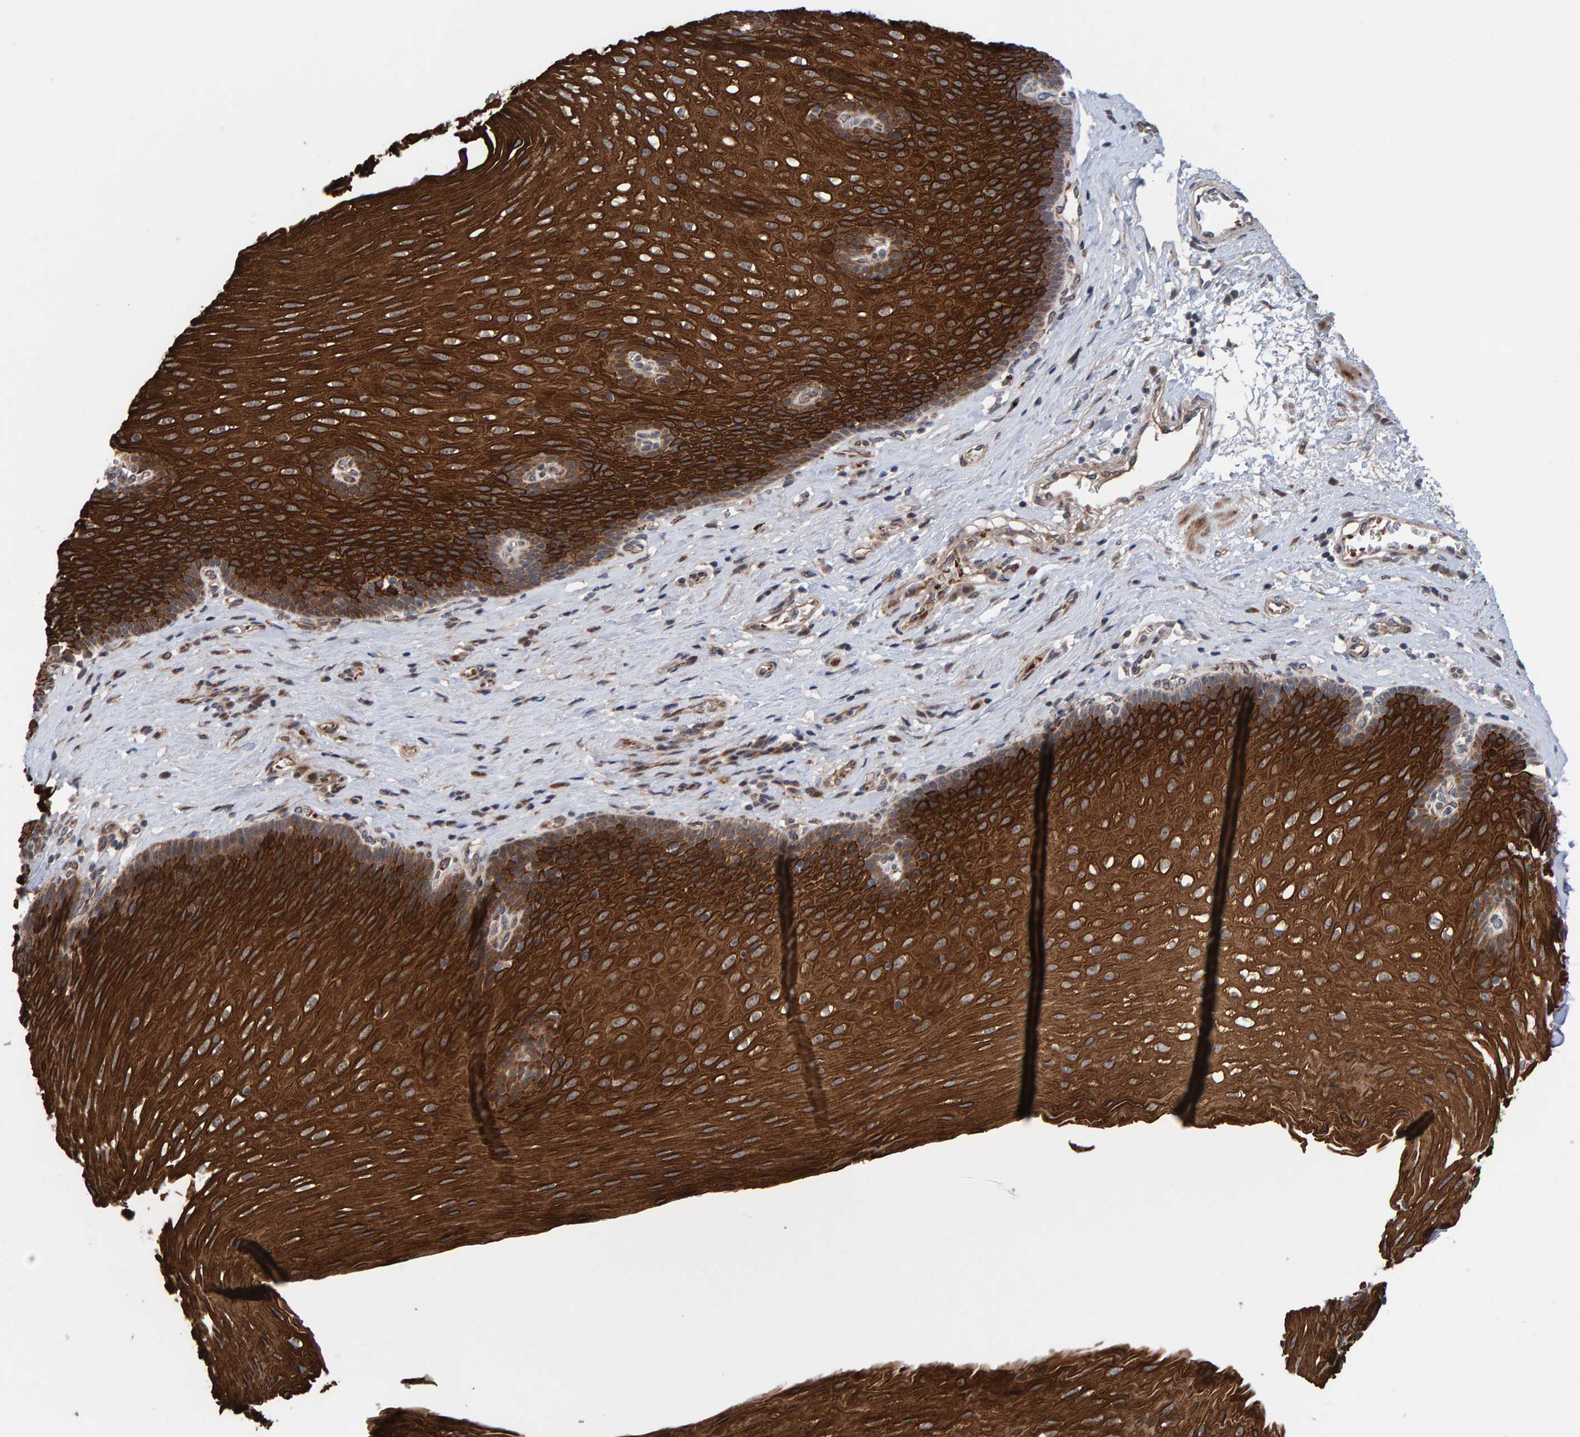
{"staining": {"intensity": "strong", "quantity": ">75%", "location": "cytoplasmic/membranous"}, "tissue": "esophagus", "cell_type": "Squamous epithelial cells", "image_type": "normal", "snomed": [{"axis": "morphology", "description": "Normal tissue, NOS"}, {"axis": "topography", "description": "Esophagus"}], "caption": "IHC photomicrograph of normal esophagus: human esophagus stained using immunohistochemistry reveals high levels of strong protein expression localized specifically in the cytoplasmic/membranous of squamous epithelial cells, appearing as a cytoplasmic/membranous brown color.", "gene": "MFSD6L", "patient": {"sex": "male", "age": 48}}